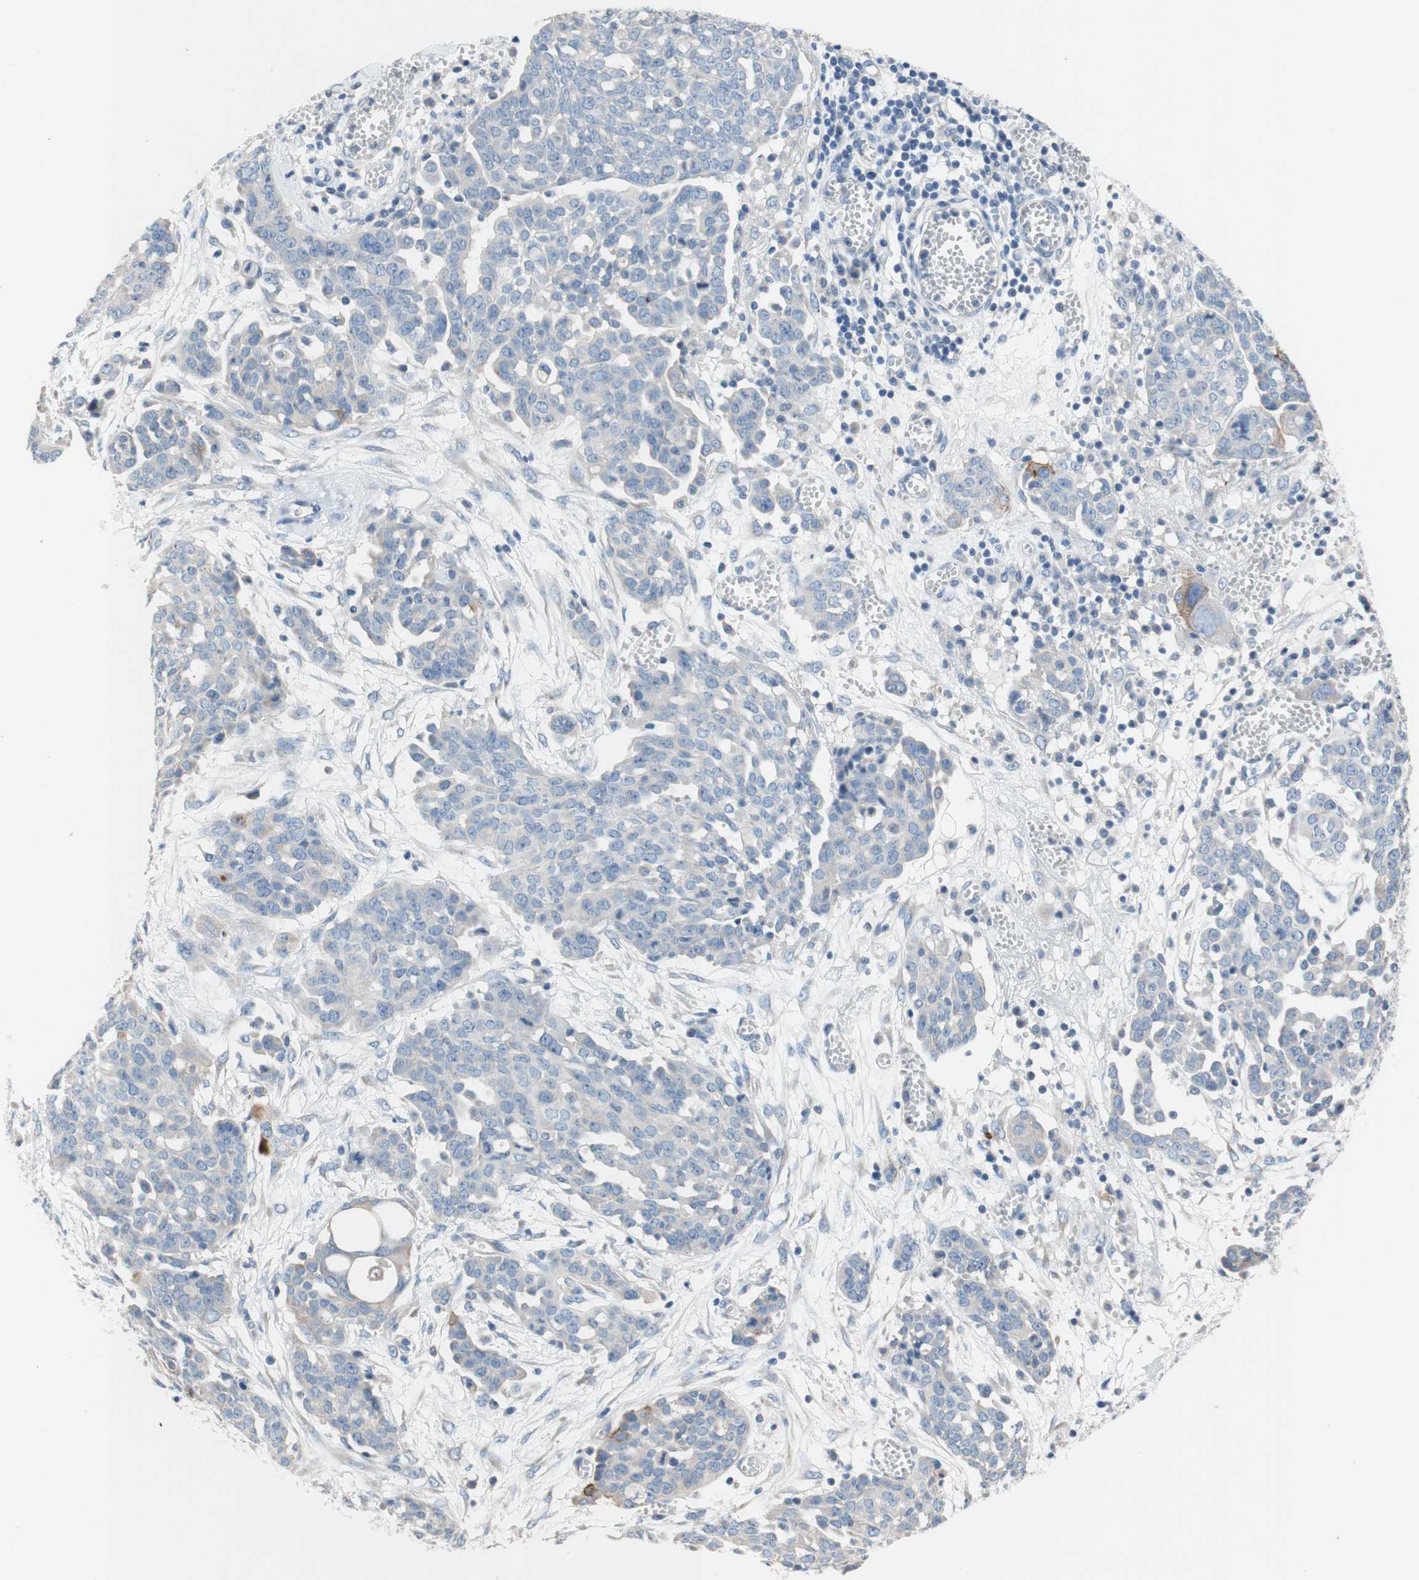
{"staining": {"intensity": "negative", "quantity": "none", "location": "none"}, "tissue": "ovarian cancer", "cell_type": "Tumor cells", "image_type": "cancer", "snomed": [{"axis": "morphology", "description": "Cystadenocarcinoma, serous, NOS"}, {"axis": "topography", "description": "Soft tissue"}, {"axis": "topography", "description": "Ovary"}], "caption": "Ovarian cancer (serous cystadenocarcinoma) was stained to show a protein in brown. There is no significant expression in tumor cells.", "gene": "F3", "patient": {"sex": "female", "age": 57}}